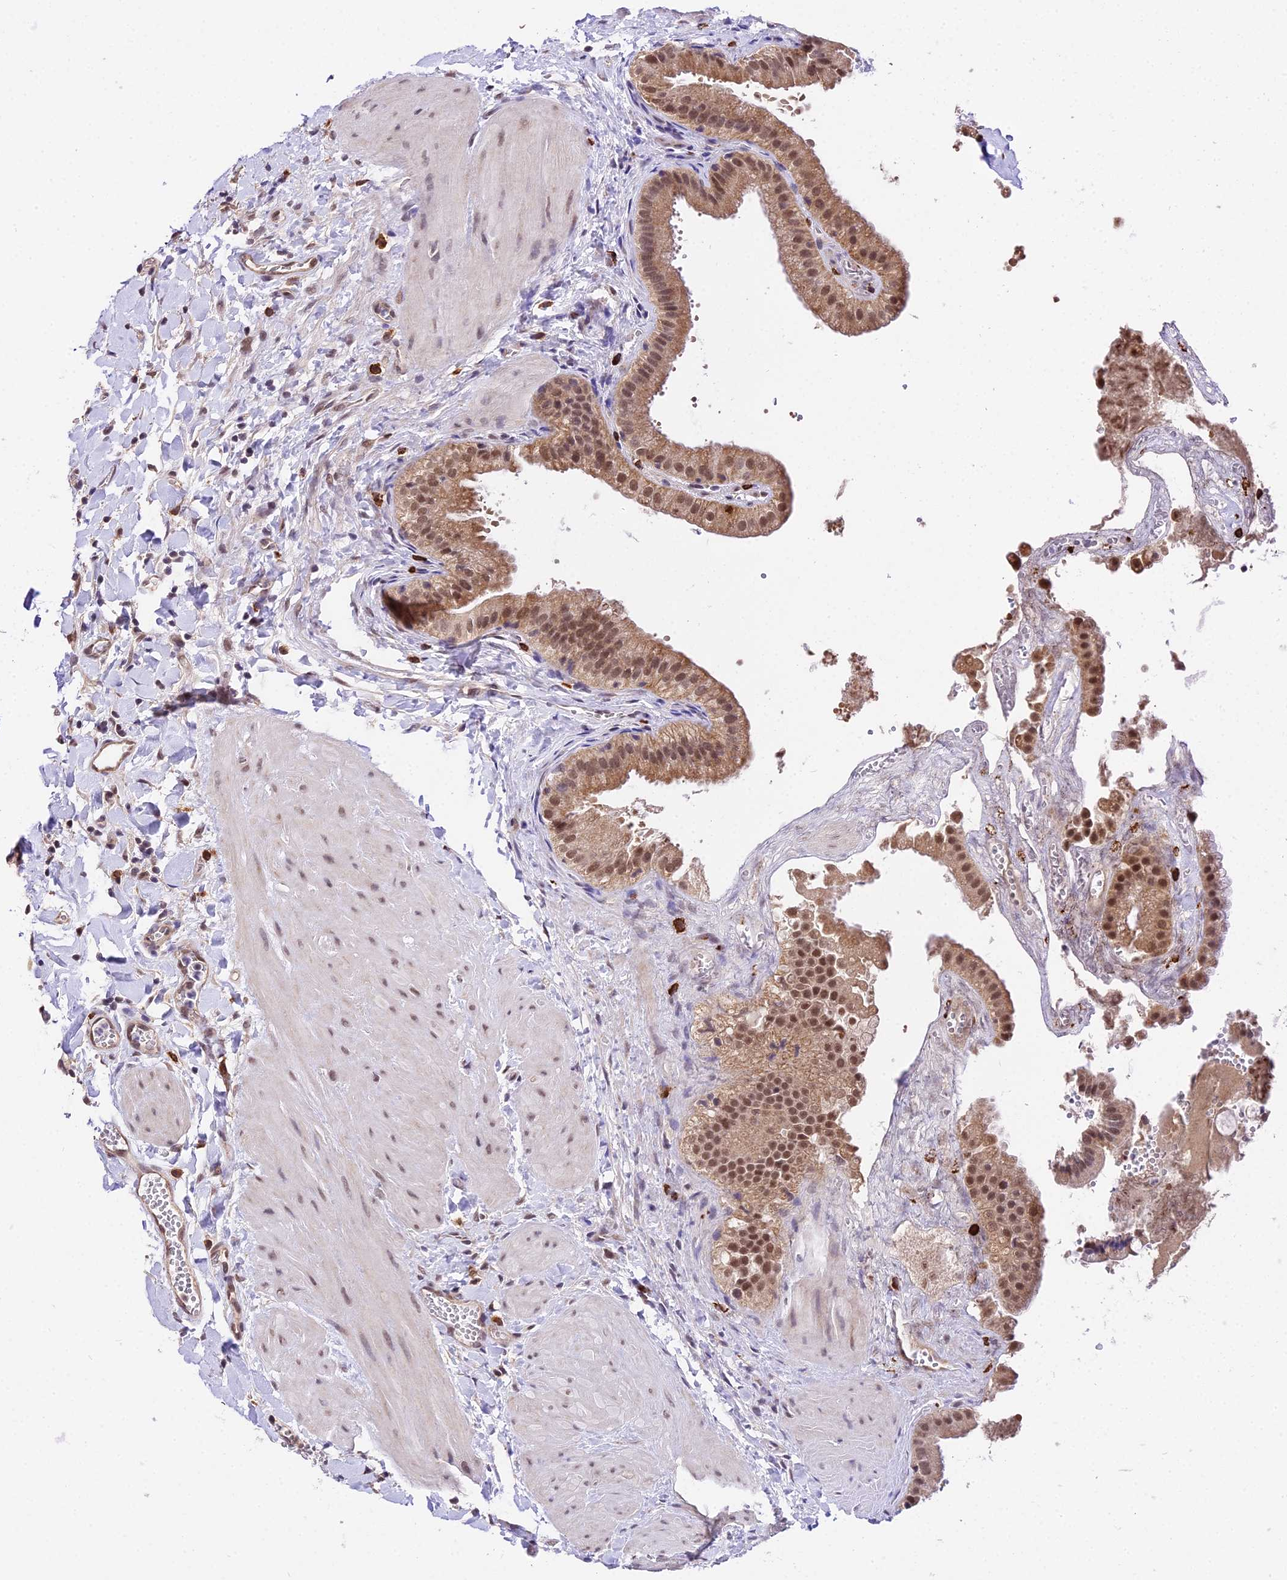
{"staining": {"intensity": "moderate", "quantity": ">75%", "location": "cytoplasmic/membranous,nuclear"}, "tissue": "gallbladder", "cell_type": "Glandular cells", "image_type": "normal", "snomed": [{"axis": "morphology", "description": "Normal tissue, NOS"}, {"axis": "topography", "description": "Gallbladder"}], "caption": "Approximately >75% of glandular cells in unremarkable gallbladder show moderate cytoplasmic/membranous,nuclear protein positivity as visualized by brown immunohistochemical staining.", "gene": "POLR2I", "patient": {"sex": "male", "age": 55}}